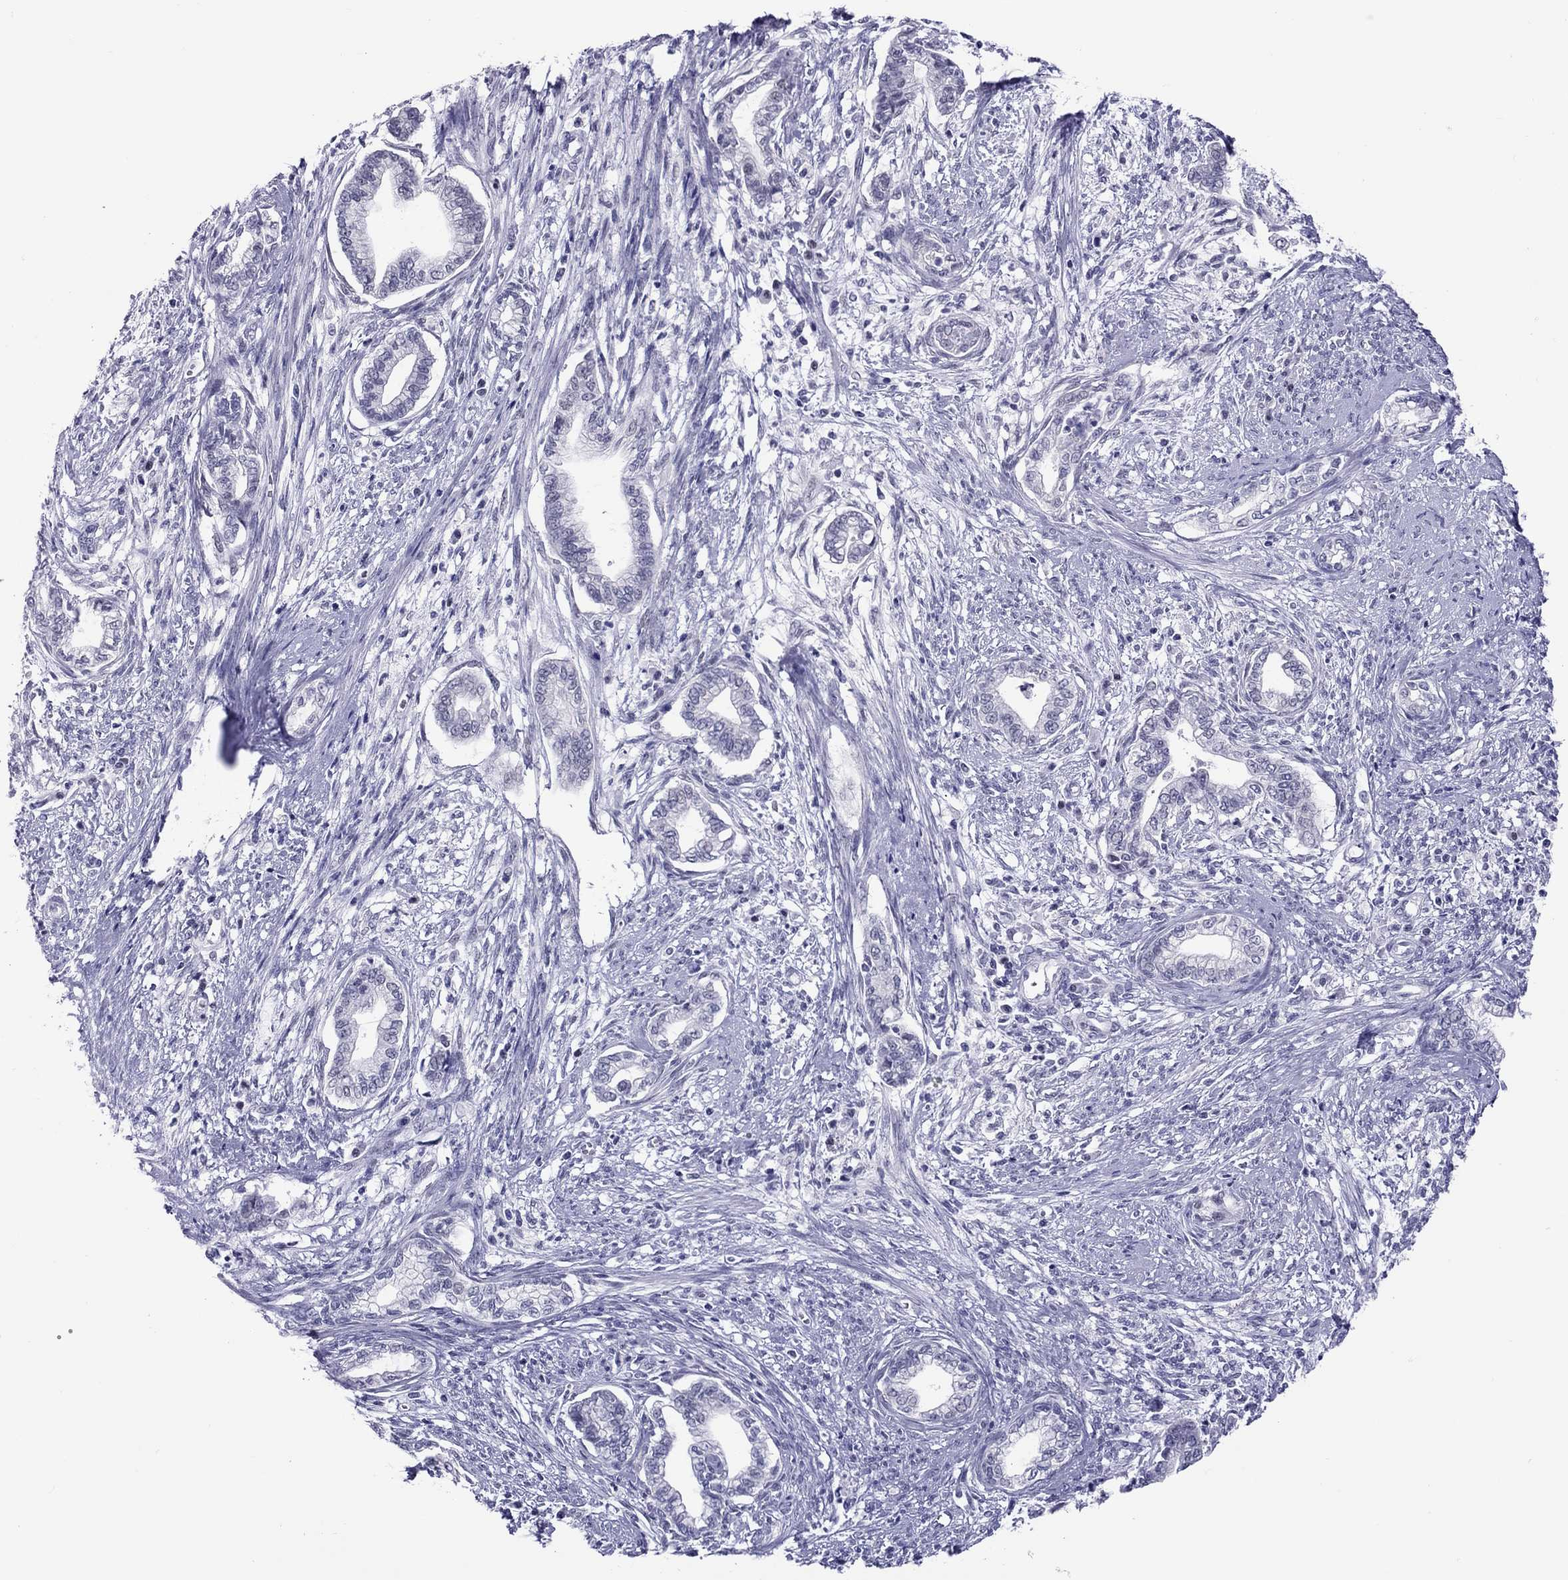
{"staining": {"intensity": "negative", "quantity": "none", "location": "none"}, "tissue": "cervical cancer", "cell_type": "Tumor cells", "image_type": "cancer", "snomed": [{"axis": "morphology", "description": "Adenocarcinoma, NOS"}, {"axis": "topography", "description": "Cervix"}], "caption": "High power microscopy micrograph of an immunohistochemistry (IHC) photomicrograph of cervical cancer (adenocarcinoma), revealing no significant expression in tumor cells.", "gene": "CHRNB3", "patient": {"sex": "female", "age": 62}}